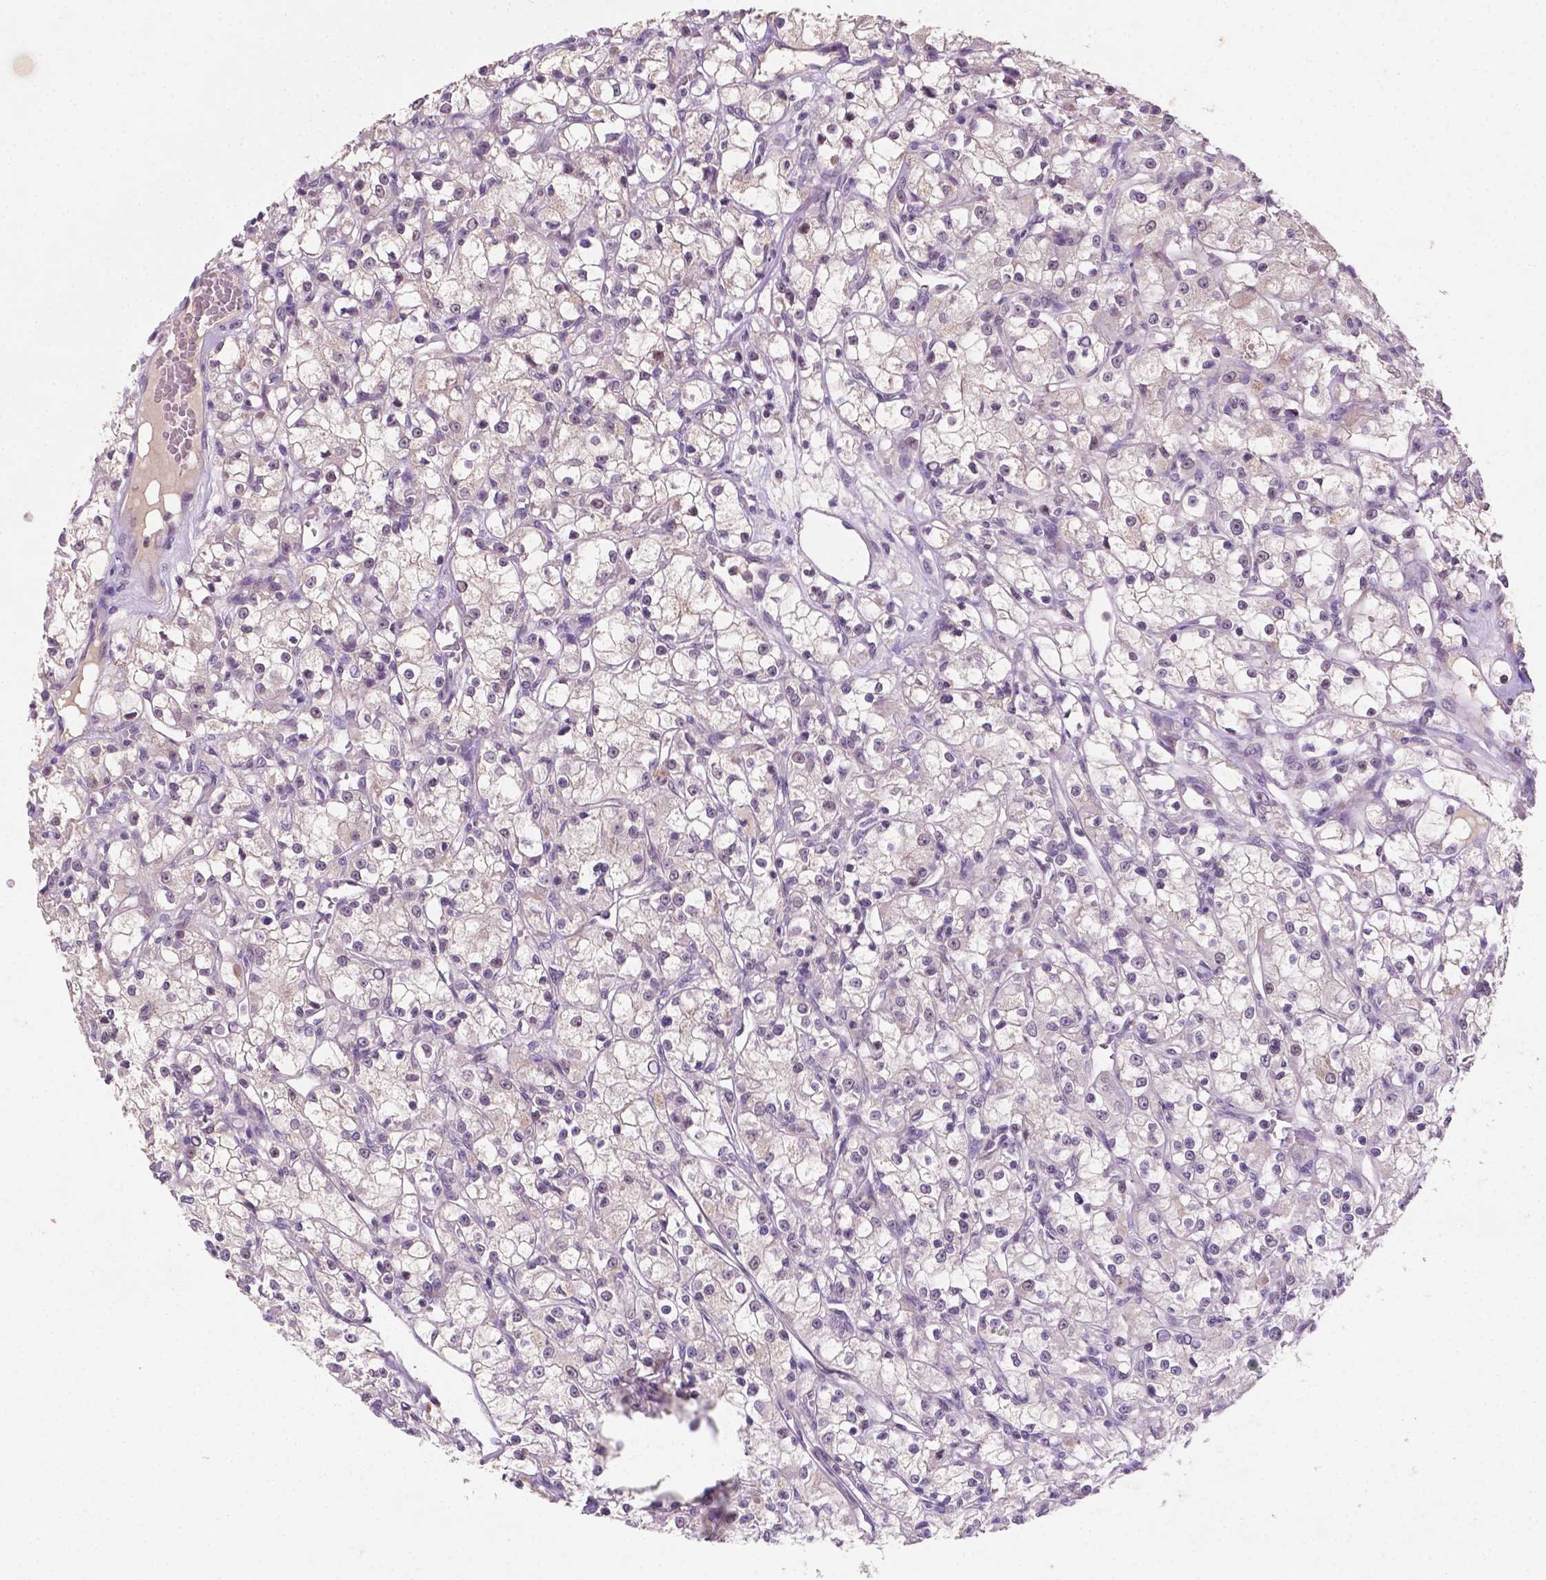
{"staining": {"intensity": "negative", "quantity": "none", "location": "none"}, "tissue": "renal cancer", "cell_type": "Tumor cells", "image_type": "cancer", "snomed": [{"axis": "morphology", "description": "Adenocarcinoma, NOS"}, {"axis": "topography", "description": "Kidney"}], "caption": "IHC histopathology image of neoplastic tissue: renal cancer (adenocarcinoma) stained with DAB demonstrates no significant protein staining in tumor cells.", "gene": "MROH6", "patient": {"sex": "female", "age": 59}}